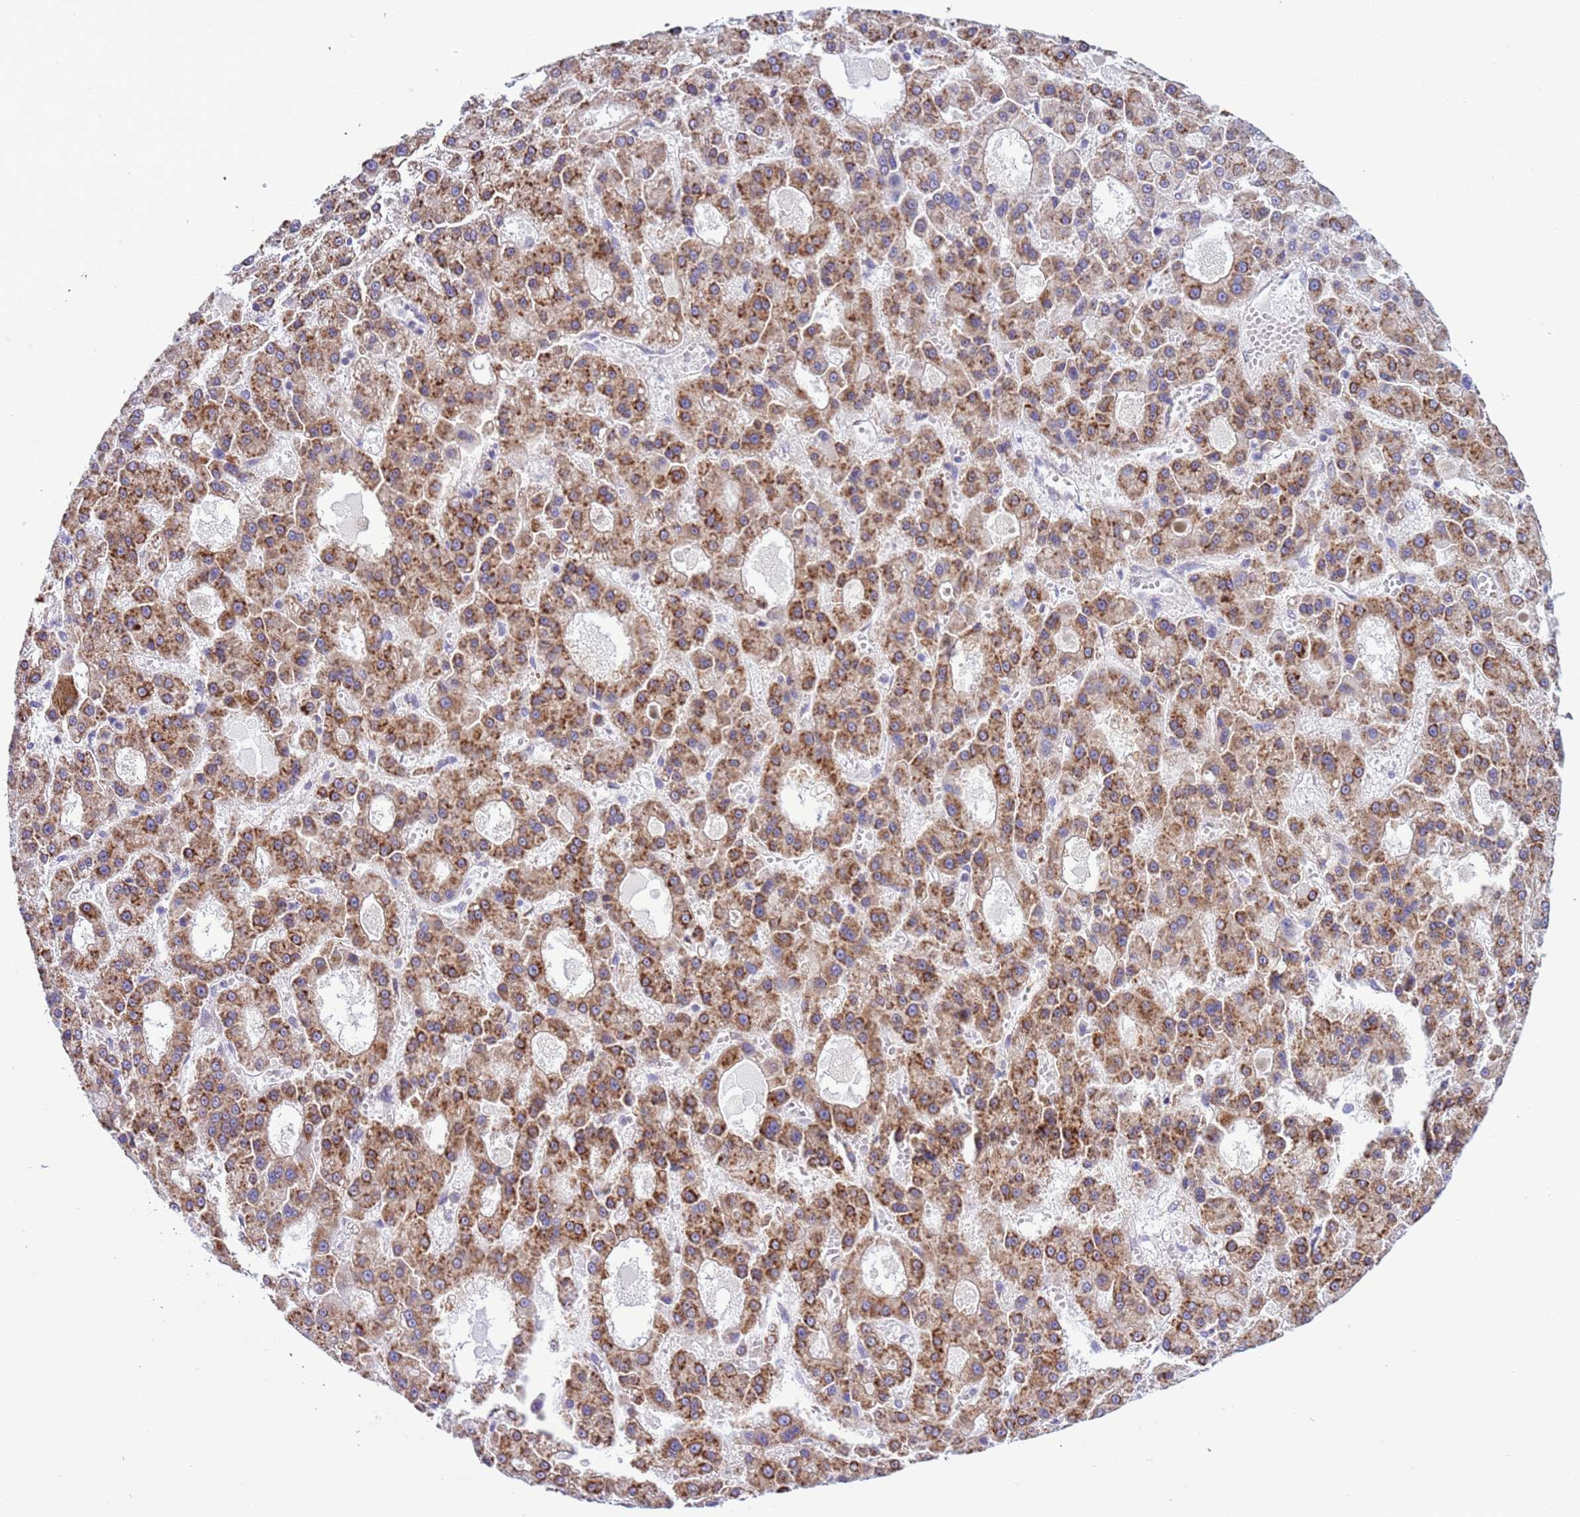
{"staining": {"intensity": "moderate", "quantity": ">75%", "location": "cytoplasmic/membranous"}, "tissue": "liver cancer", "cell_type": "Tumor cells", "image_type": "cancer", "snomed": [{"axis": "morphology", "description": "Carcinoma, Hepatocellular, NOS"}, {"axis": "topography", "description": "Liver"}], "caption": "Human liver cancer (hepatocellular carcinoma) stained for a protein (brown) reveals moderate cytoplasmic/membranous positive expression in about >75% of tumor cells.", "gene": "VARS1", "patient": {"sex": "male", "age": 70}}